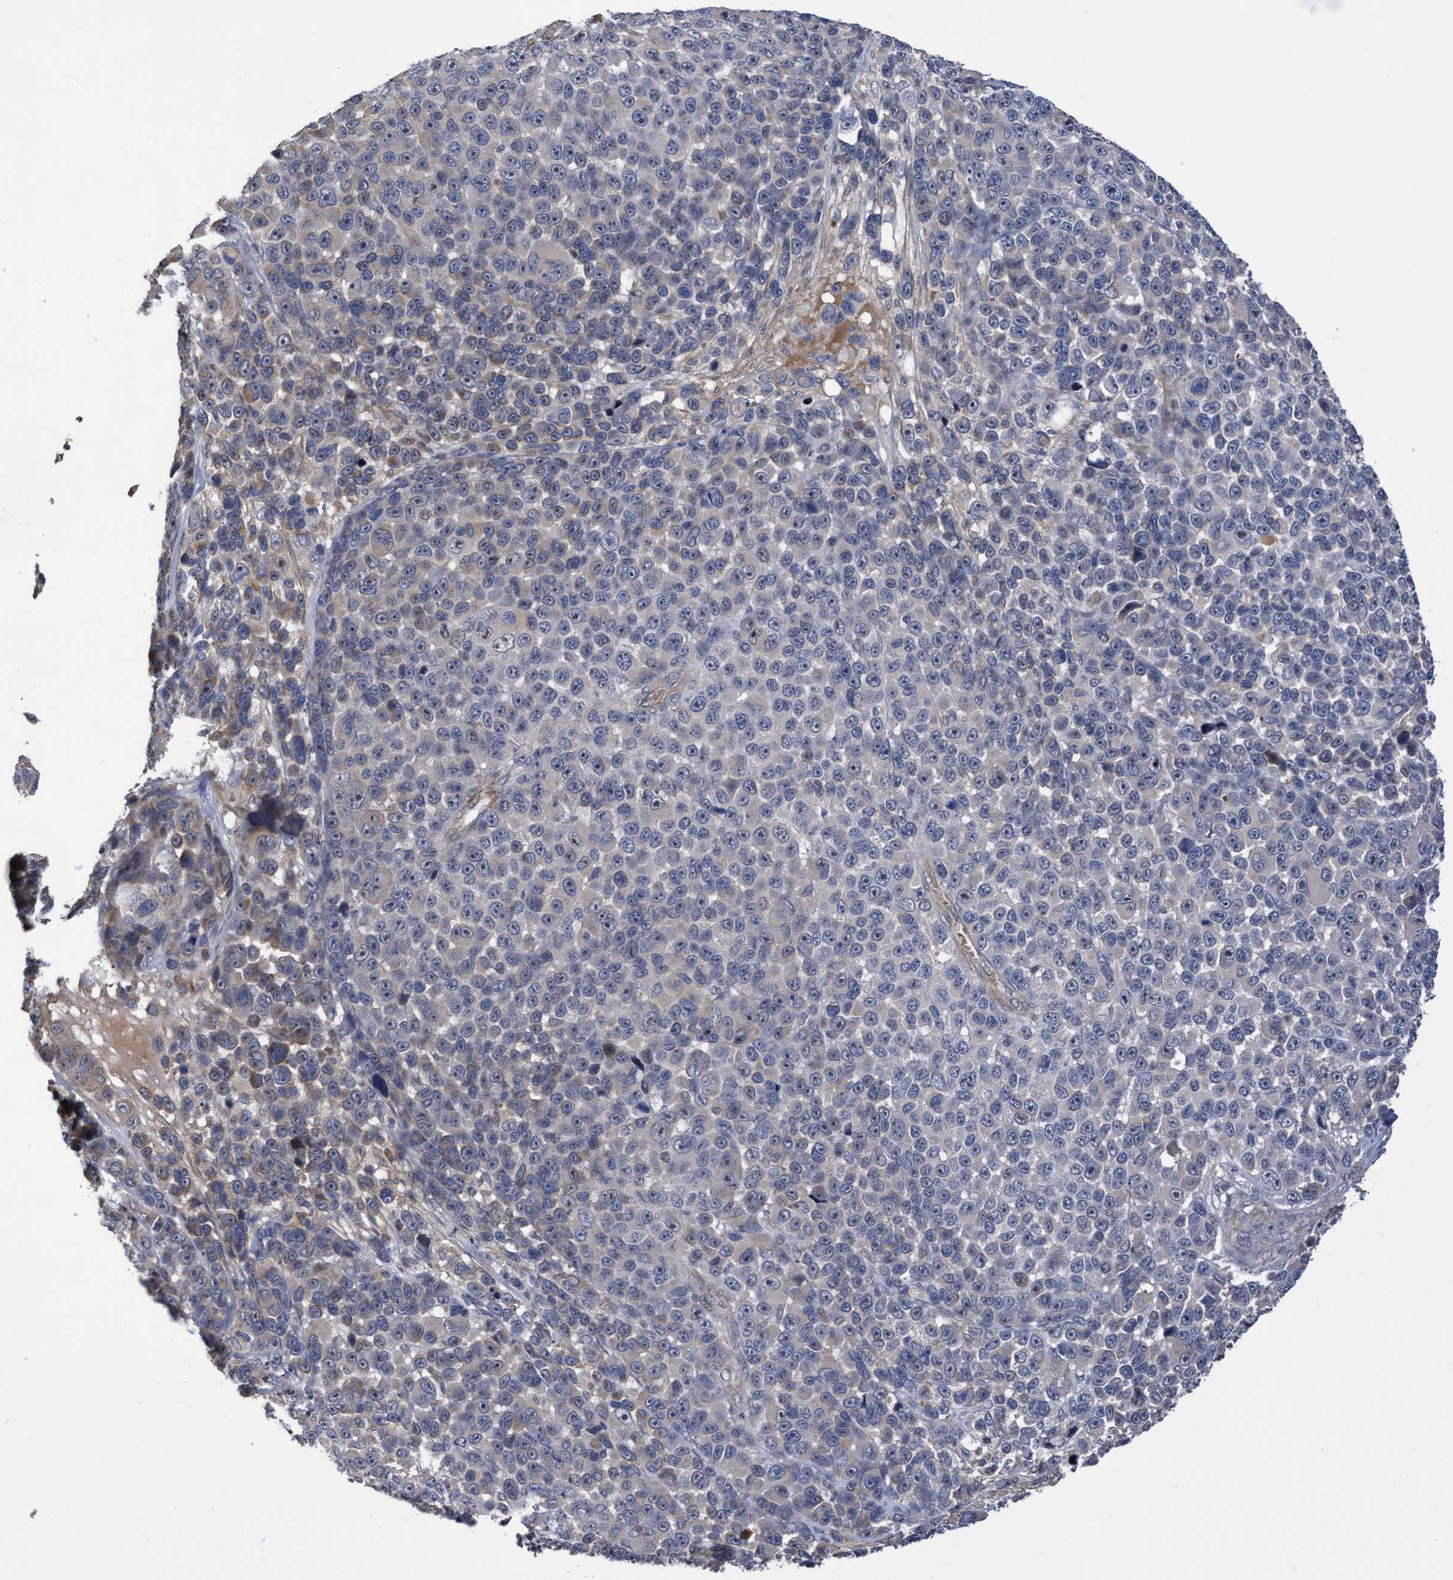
{"staining": {"intensity": "negative", "quantity": "none", "location": "none"}, "tissue": "melanoma", "cell_type": "Tumor cells", "image_type": "cancer", "snomed": [{"axis": "morphology", "description": "Malignant melanoma, NOS"}, {"axis": "topography", "description": "Skin"}], "caption": "Image shows no protein positivity in tumor cells of malignant melanoma tissue.", "gene": "COBL", "patient": {"sex": "male", "age": 53}}